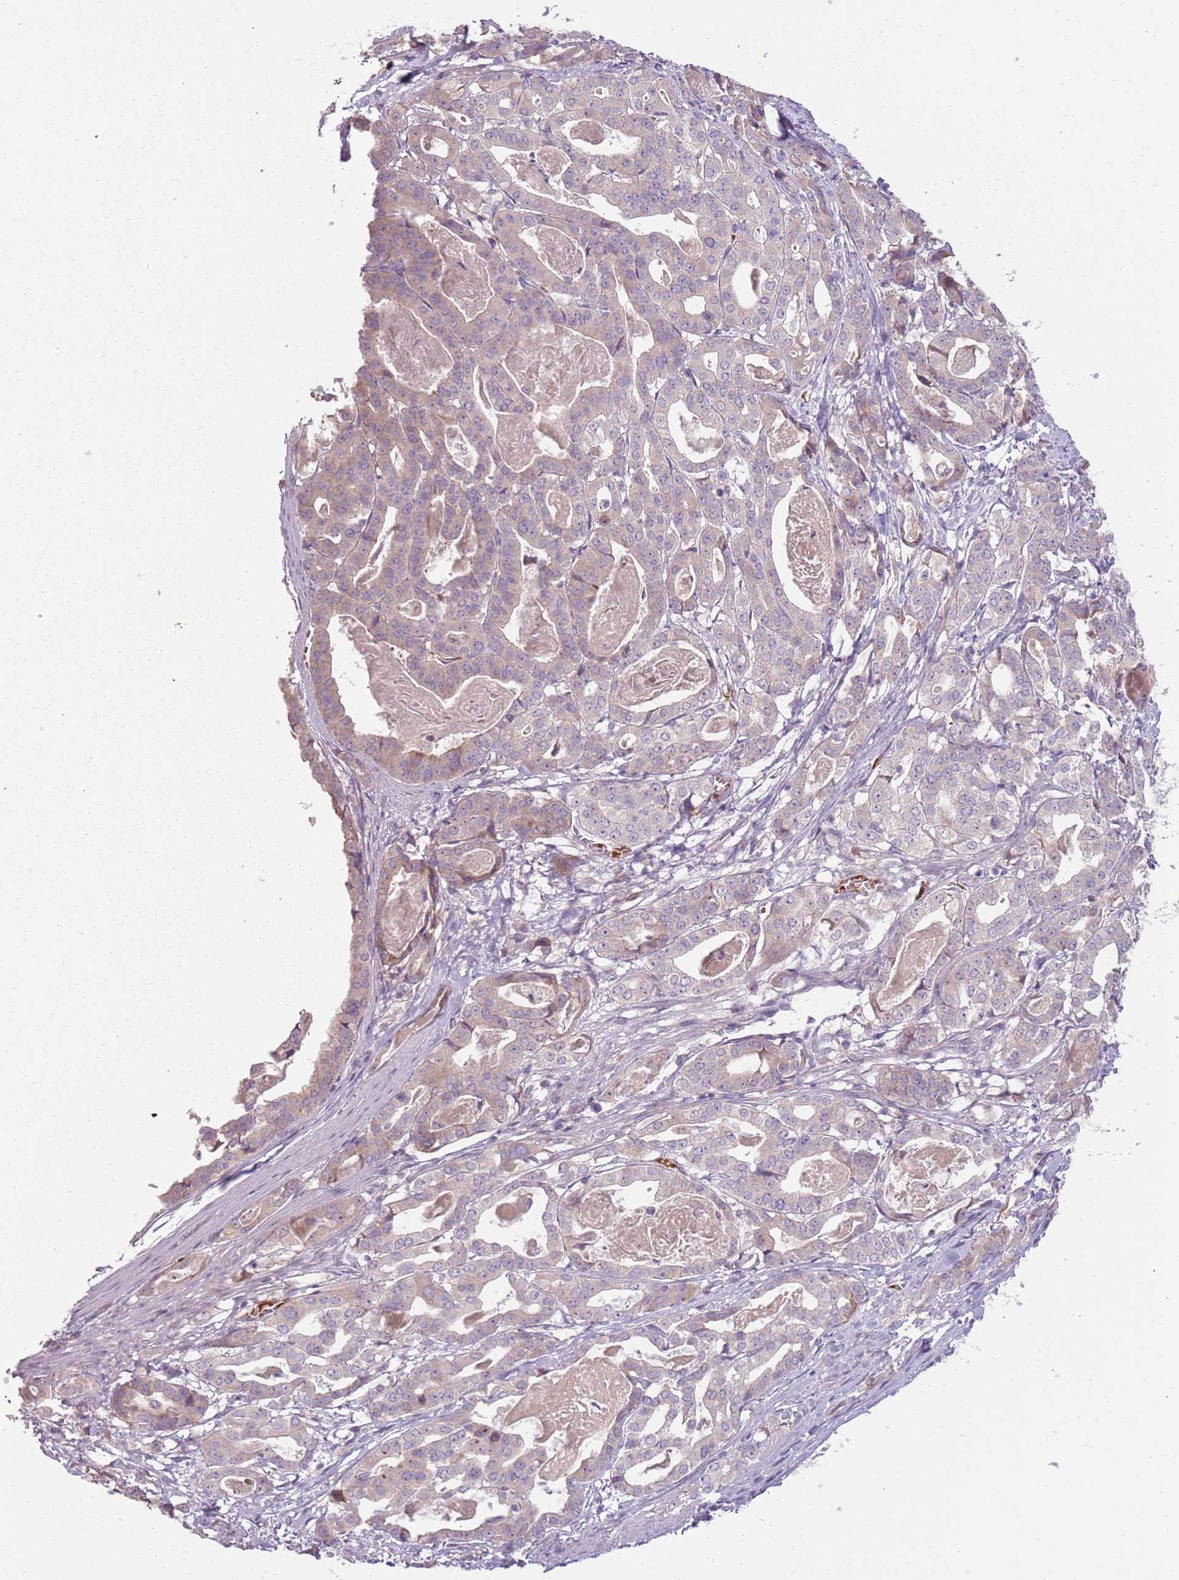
{"staining": {"intensity": "weak", "quantity": "<25%", "location": "cytoplasmic/membranous"}, "tissue": "stomach cancer", "cell_type": "Tumor cells", "image_type": "cancer", "snomed": [{"axis": "morphology", "description": "Adenocarcinoma, NOS"}, {"axis": "topography", "description": "Stomach"}], "caption": "This is an IHC micrograph of human stomach cancer. There is no expression in tumor cells.", "gene": "HSPA14", "patient": {"sex": "male", "age": 48}}